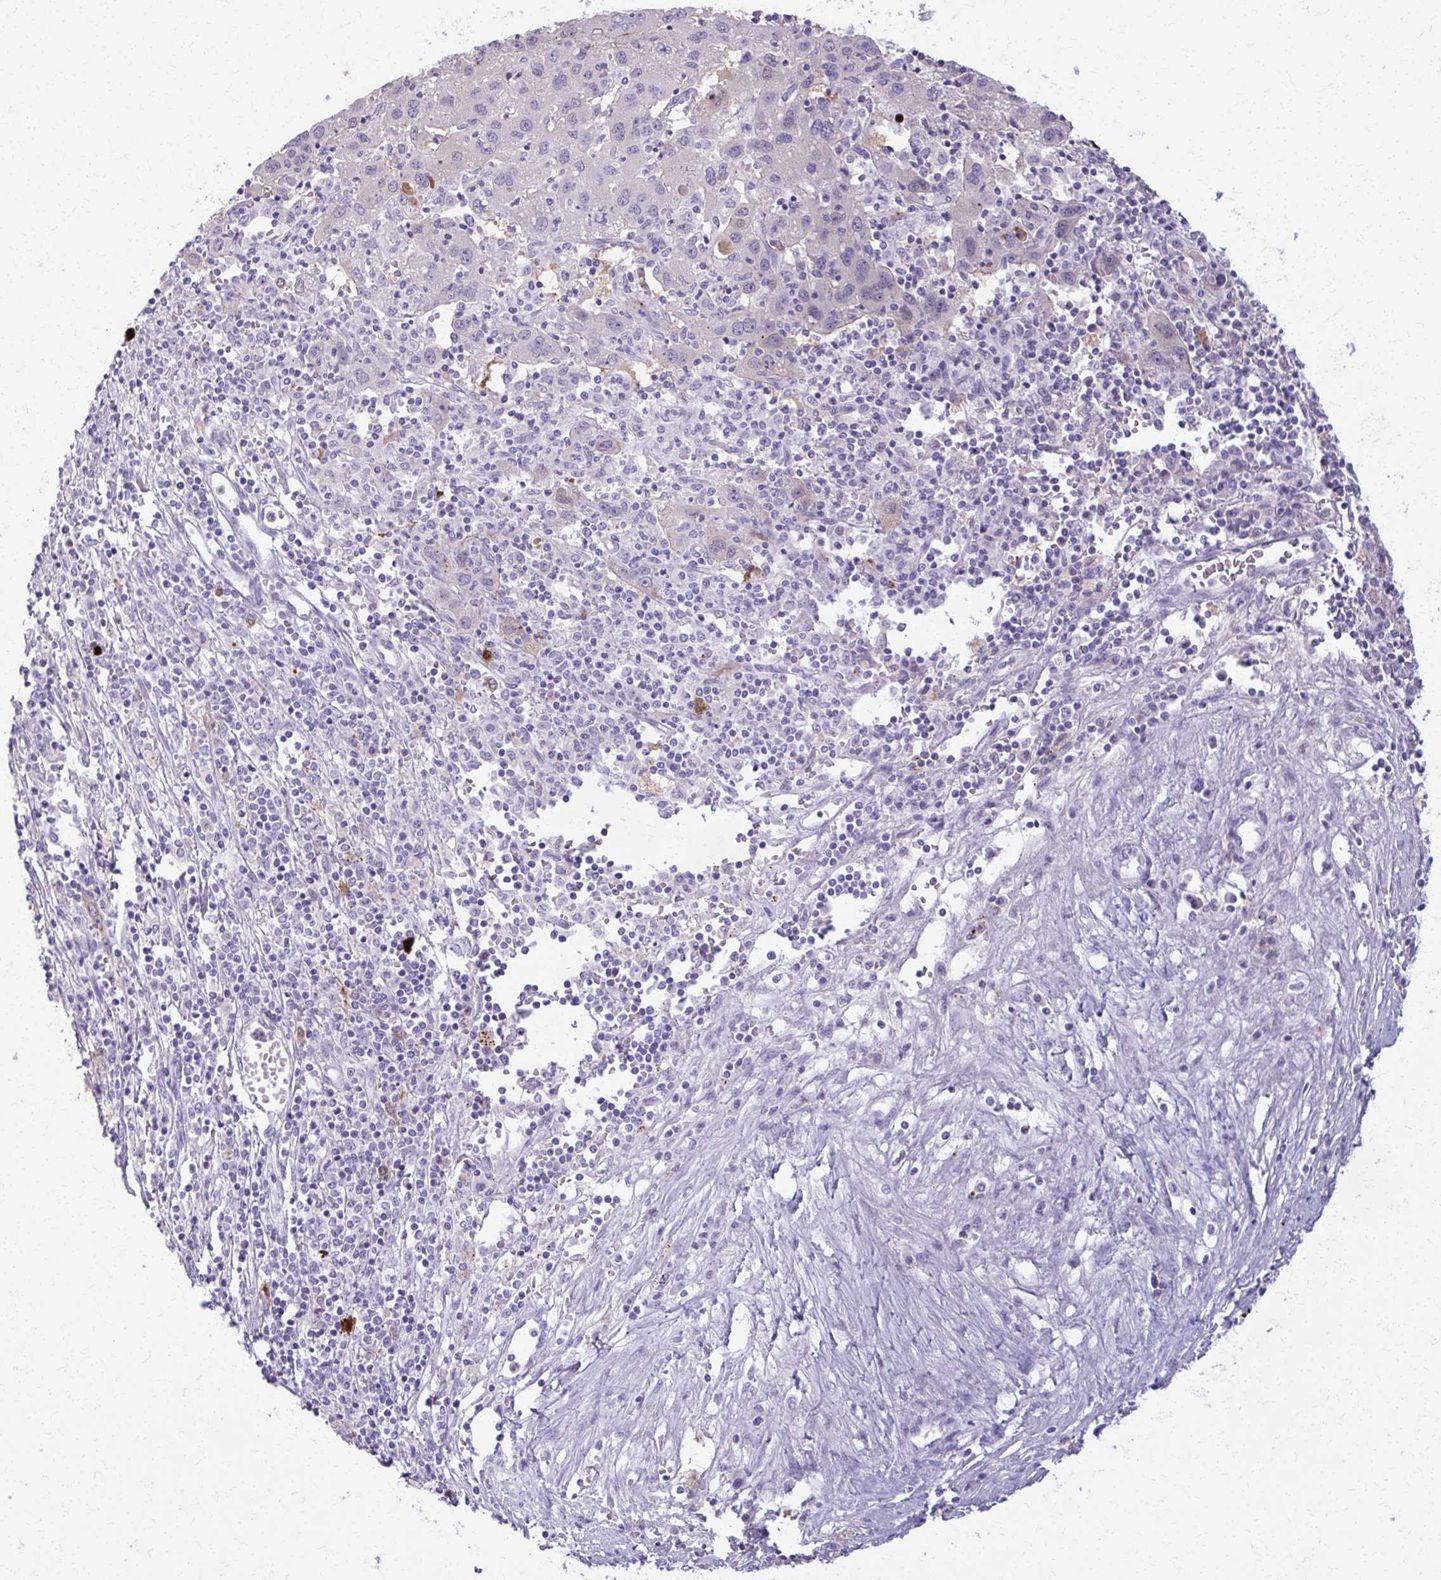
{"staining": {"intensity": "negative", "quantity": "none", "location": "none"}, "tissue": "liver cancer", "cell_type": "Tumor cells", "image_type": "cancer", "snomed": [{"axis": "morphology", "description": "Carcinoma, Hepatocellular, NOS"}, {"axis": "topography", "description": "Liver"}], "caption": "This is an IHC histopathology image of liver hepatocellular carcinoma. There is no expression in tumor cells.", "gene": "OR4M1", "patient": {"sex": "female", "age": 77}}